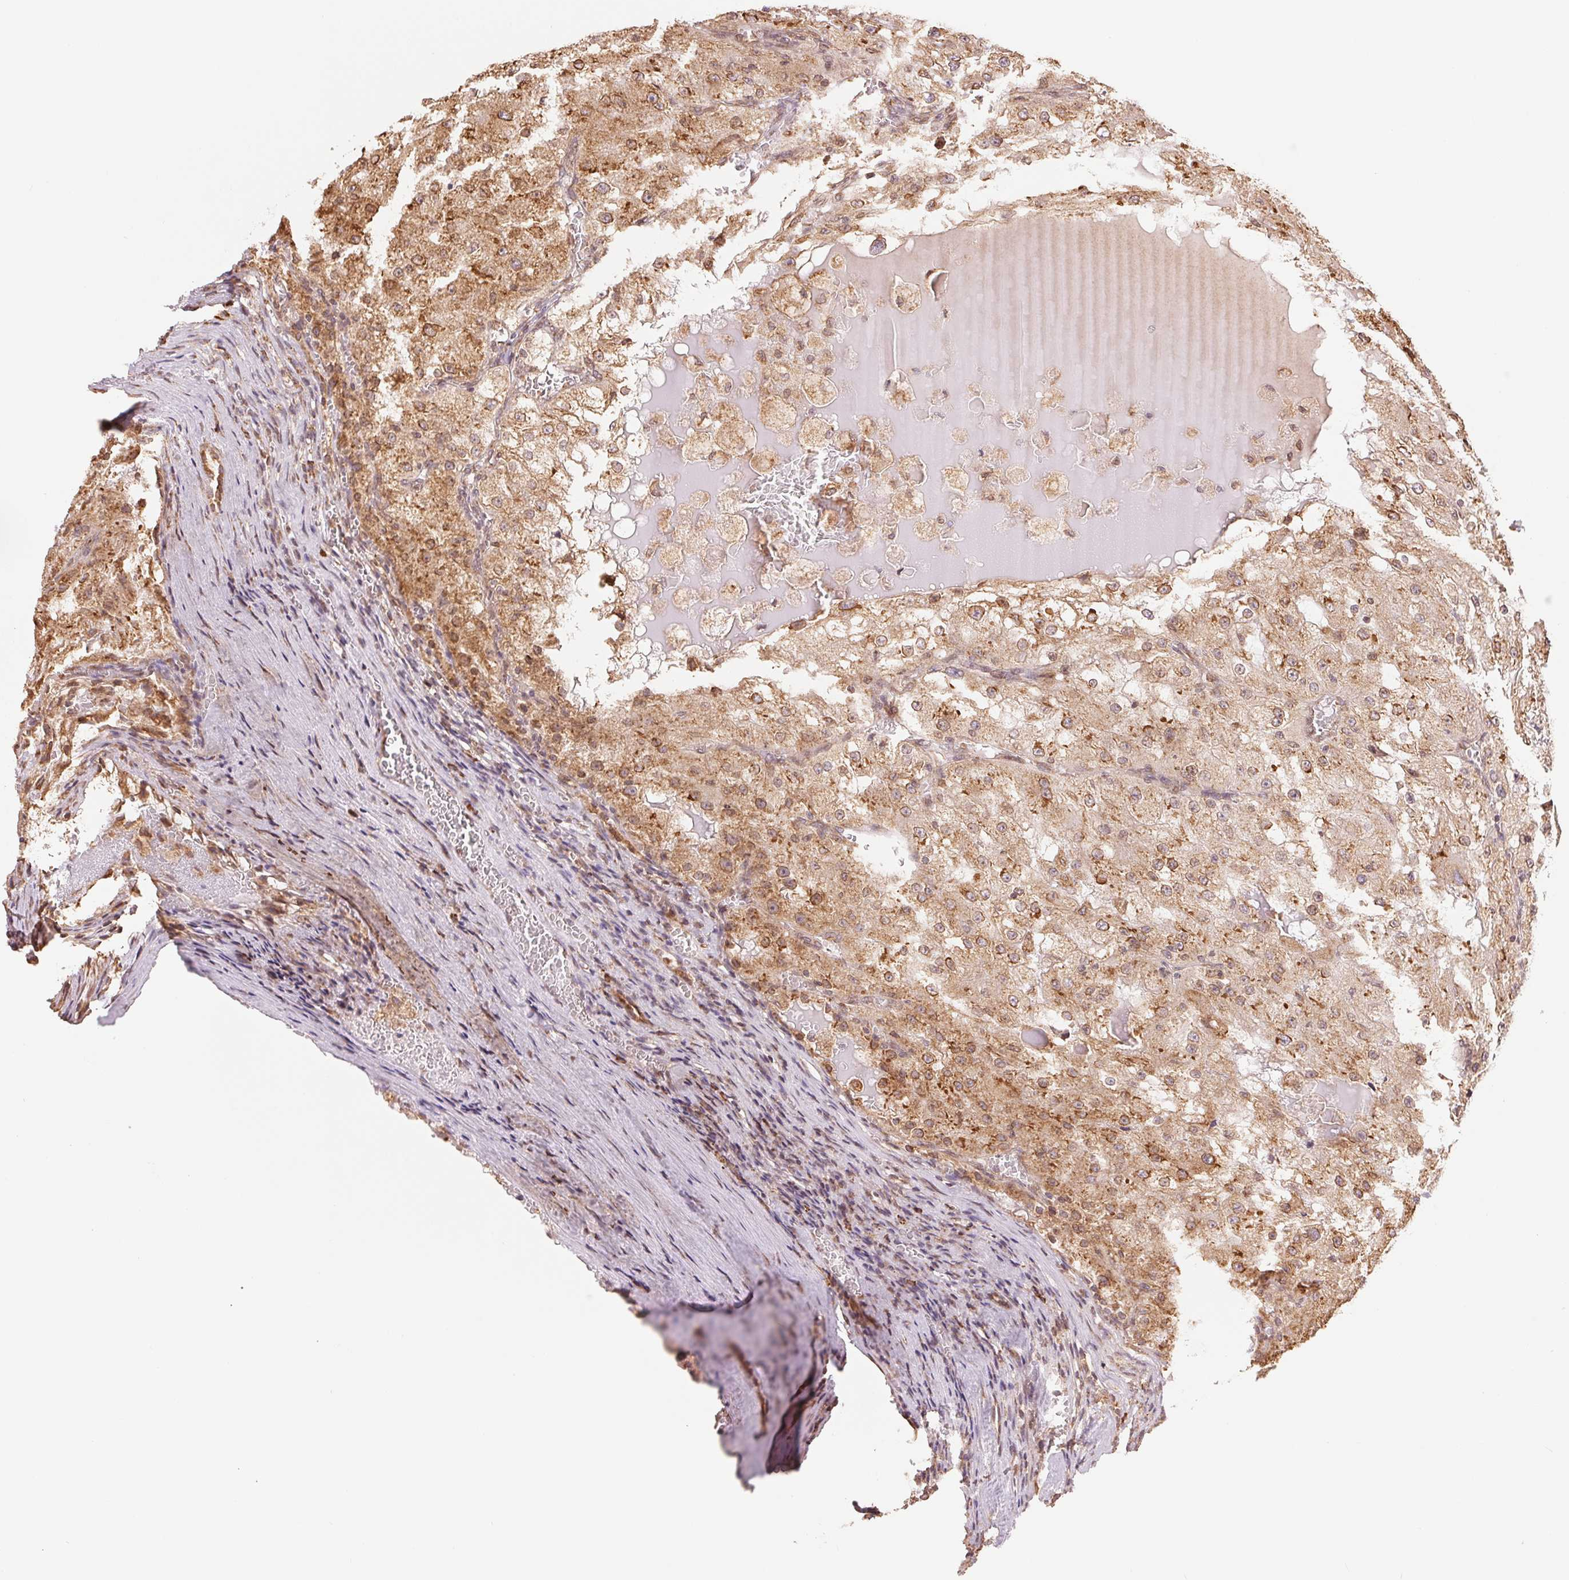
{"staining": {"intensity": "moderate", "quantity": ">75%", "location": "cytoplasmic/membranous"}, "tissue": "renal cancer", "cell_type": "Tumor cells", "image_type": "cancer", "snomed": [{"axis": "morphology", "description": "Adenocarcinoma, NOS"}, {"axis": "topography", "description": "Kidney"}], "caption": "Immunohistochemical staining of adenocarcinoma (renal) demonstrates moderate cytoplasmic/membranous protein staining in about >75% of tumor cells. (DAB IHC, brown staining for protein, blue staining for nuclei).", "gene": "RPN1", "patient": {"sex": "female", "age": 74}}